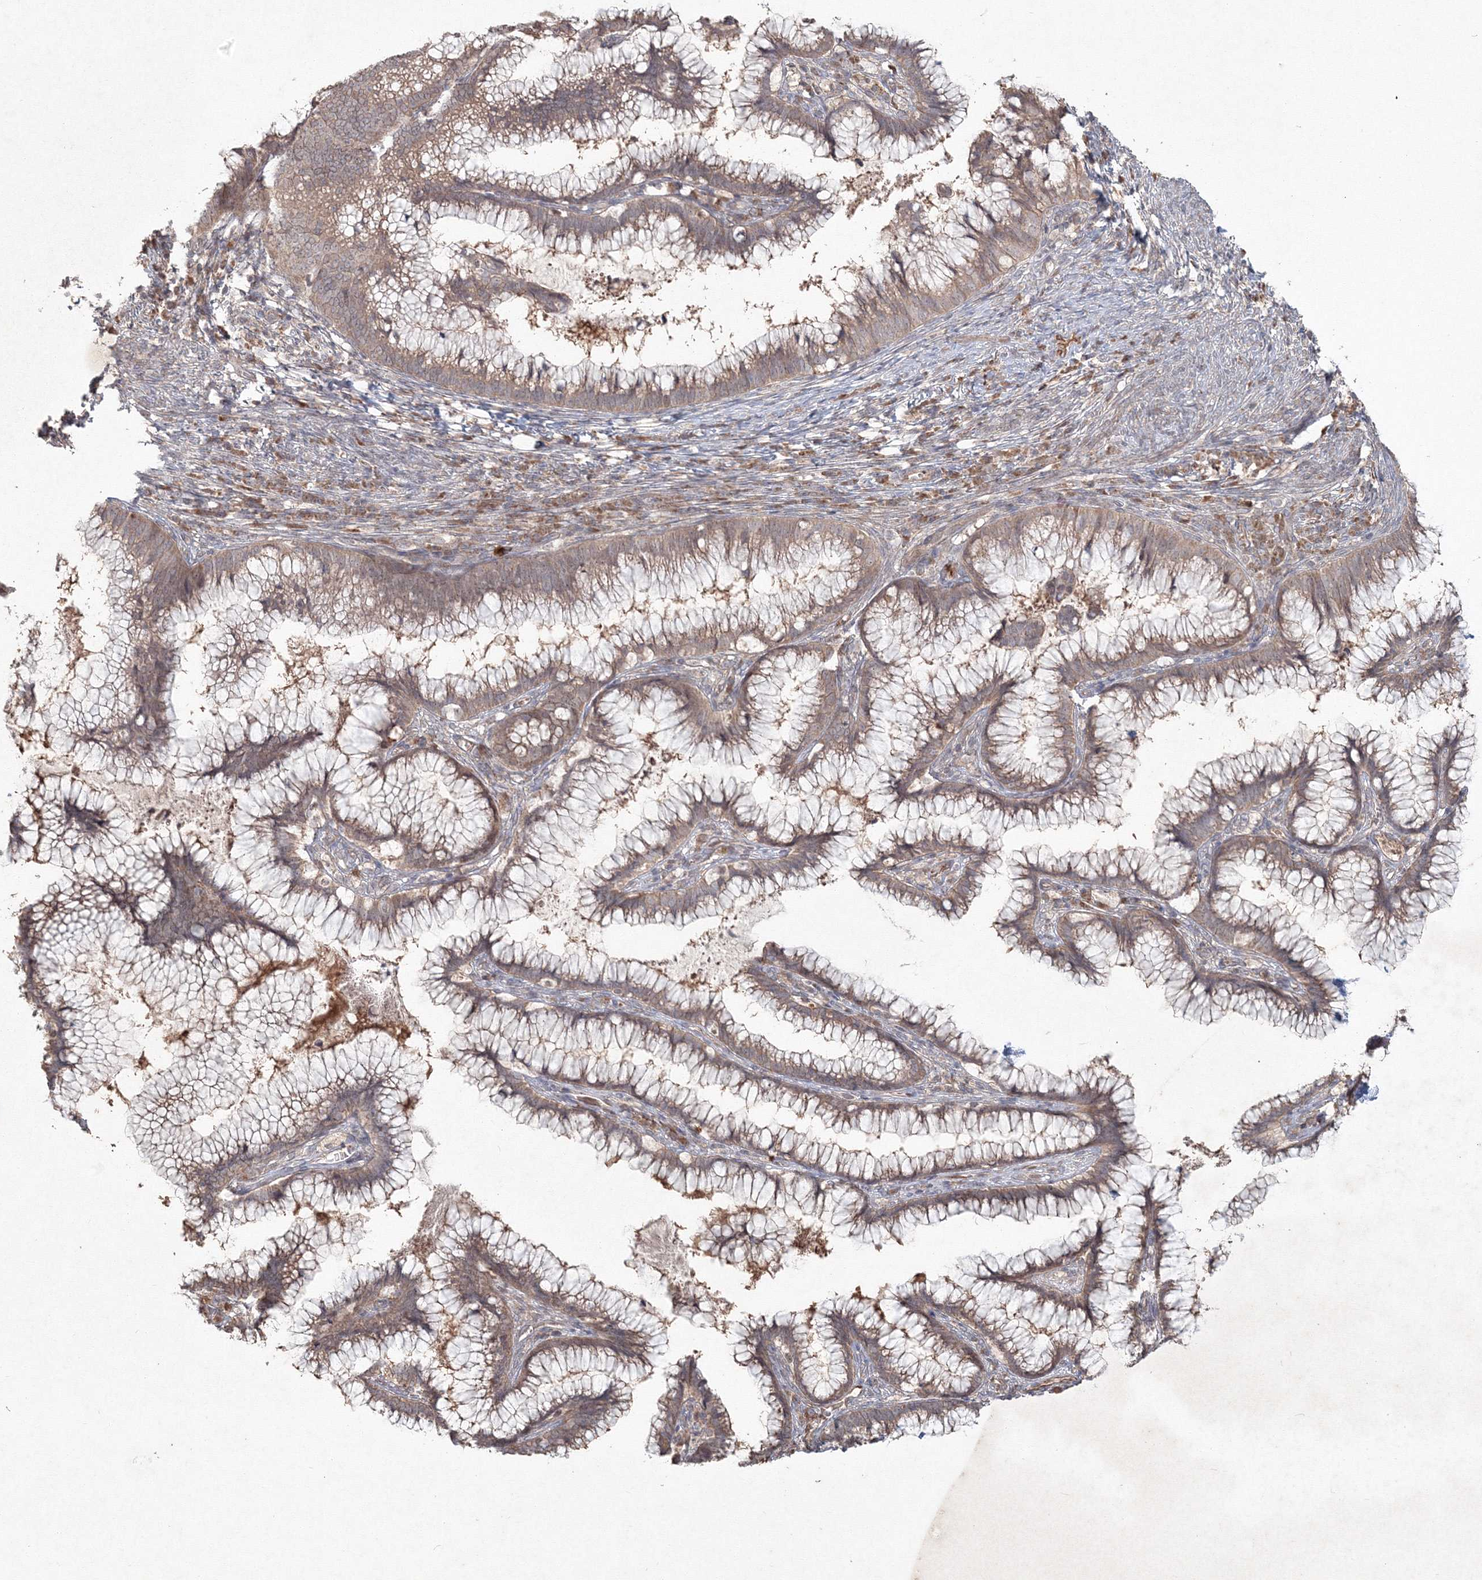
{"staining": {"intensity": "moderate", "quantity": ">75%", "location": "cytoplasmic/membranous"}, "tissue": "cervical cancer", "cell_type": "Tumor cells", "image_type": "cancer", "snomed": [{"axis": "morphology", "description": "Adenocarcinoma, NOS"}, {"axis": "topography", "description": "Cervix"}], "caption": "Tumor cells show medium levels of moderate cytoplasmic/membranous staining in approximately >75% of cells in cervical adenocarcinoma.", "gene": "ANAPC16", "patient": {"sex": "female", "age": 36}}